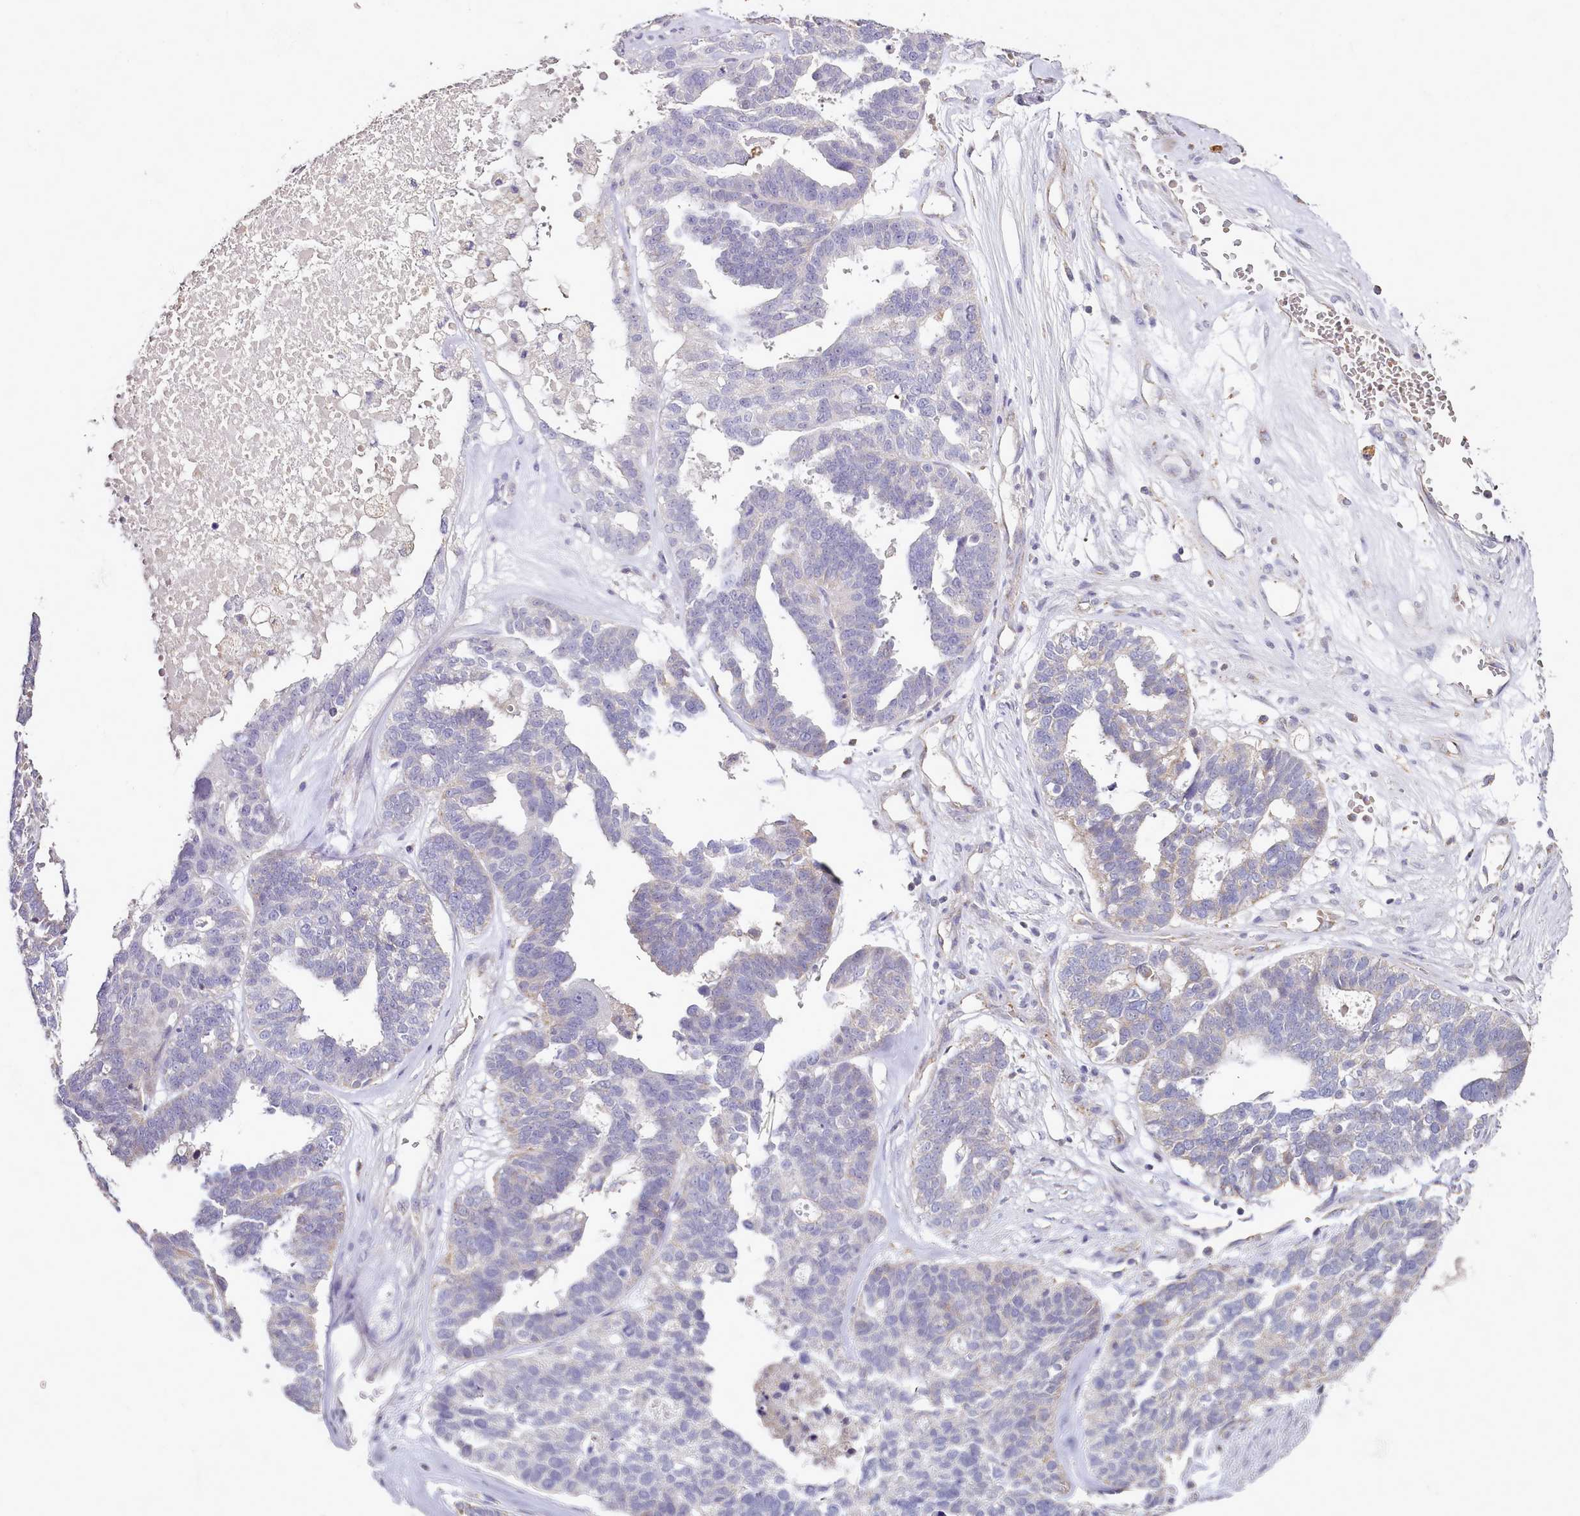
{"staining": {"intensity": "negative", "quantity": "none", "location": "none"}, "tissue": "ovarian cancer", "cell_type": "Tumor cells", "image_type": "cancer", "snomed": [{"axis": "morphology", "description": "Cystadenocarcinoma, serous, NOS"}, {"axis": "topography", "description": "Ovary"}], "caption": "There is no significant positivity in tumor cells of ovarian serous cystadenocarcinoma.", "gene": "ACSS1", "patient": {"sex": "female", "age": 59}}